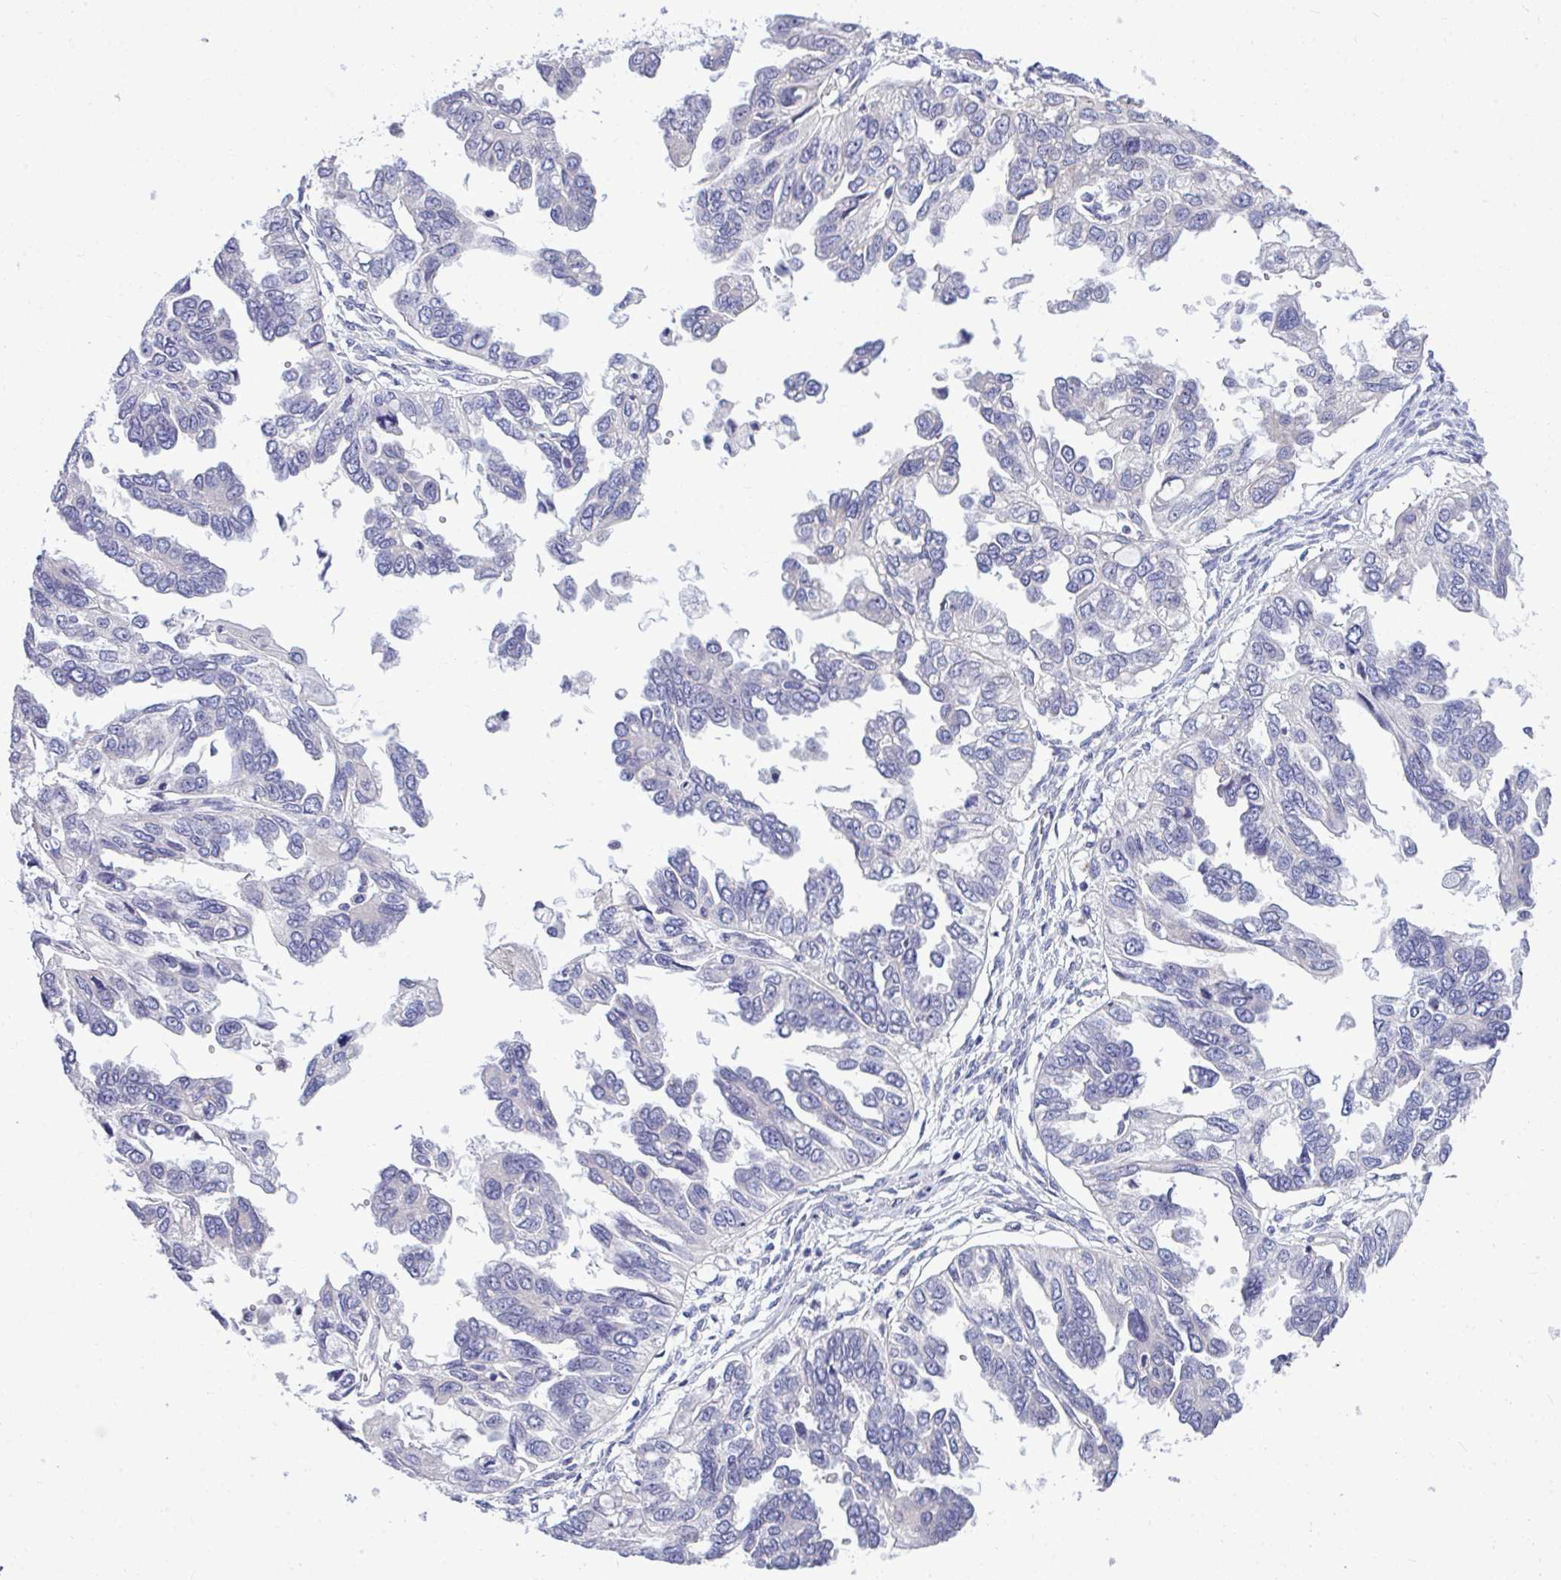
{"staining": {"intensity": "negative", "quantity": "none", "location": "none"}, "tissue": "ovarian cancer", "cell_type": "Tumor cells", "image_type": "cancer", "snomed": [{"axis": "morphology", "description": "Cystadenocarcinoma, serous, NOS"}, {"axis": "topography", "description": "Ovary"}], "caption": "Micrograph shows no protein expression in tumor cells of ovarian cancer tissue.", "gene": "PIGK", "patient": {"sex": "female", "age": 53}}